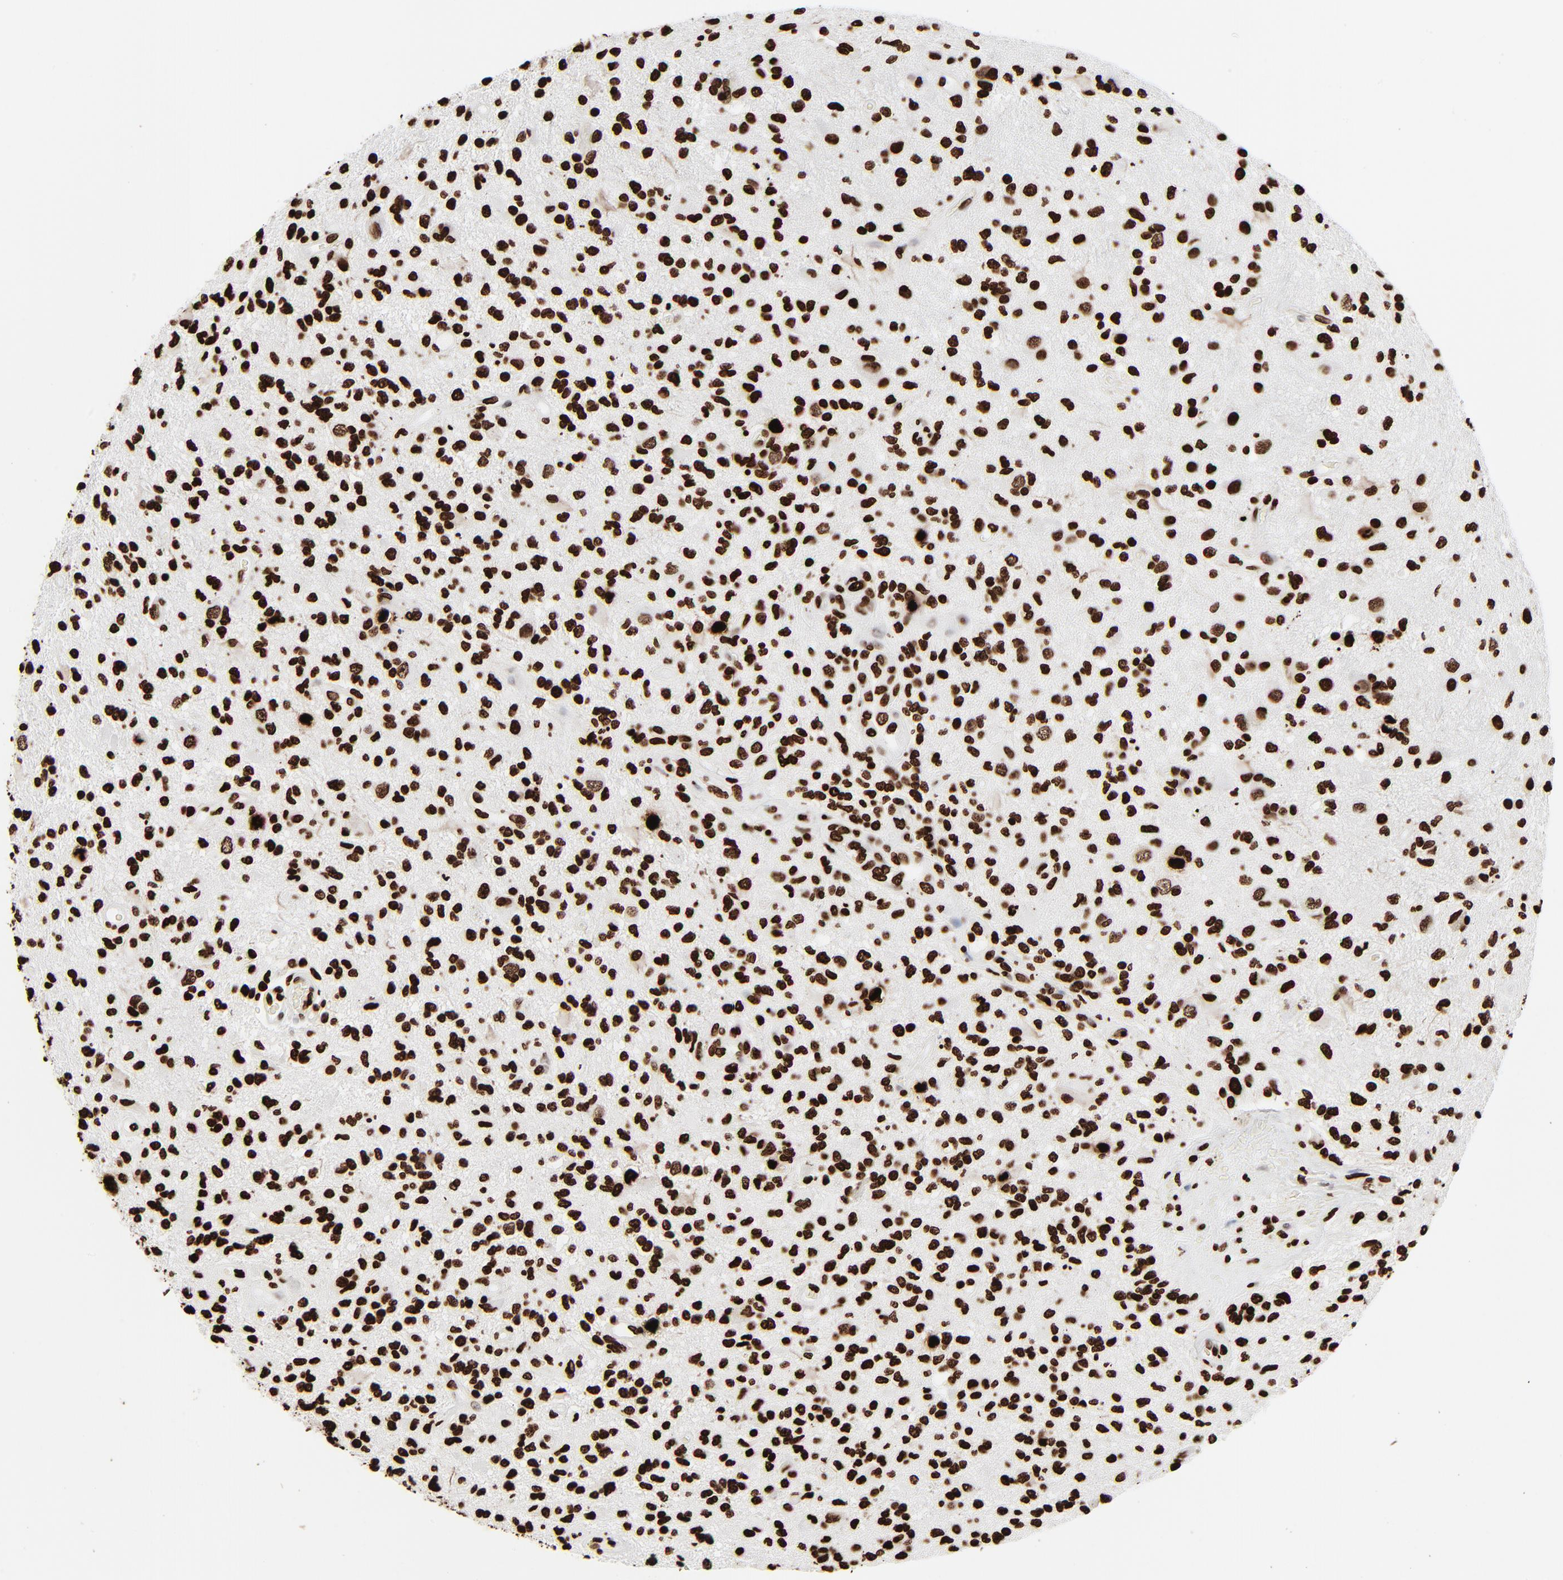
{"staining": {"intensity": "strong", "quantity": ">75%", "location": "nuclear"}, "tissue": "glioma", "cell_type": "Tumor cells", "image_type": "cancer", "snomed": [{"axis": "morphology", "description": "Normal tissue, NOS"}, {"axis": "morphology", "description": "Glioma, malignant, High grade"}, {"axis": "topography", "description": "Cerebral cortex"}], "caption": "Brown immunohistochemical staining in glioma reveals strong nuclear positivity in approximately >75% of tumor cells. (DAB IHC, brown staining for protein, blue staining for nuclei).", "gene": "H3-4", "patient": {"sex": "male", "age": 75}}